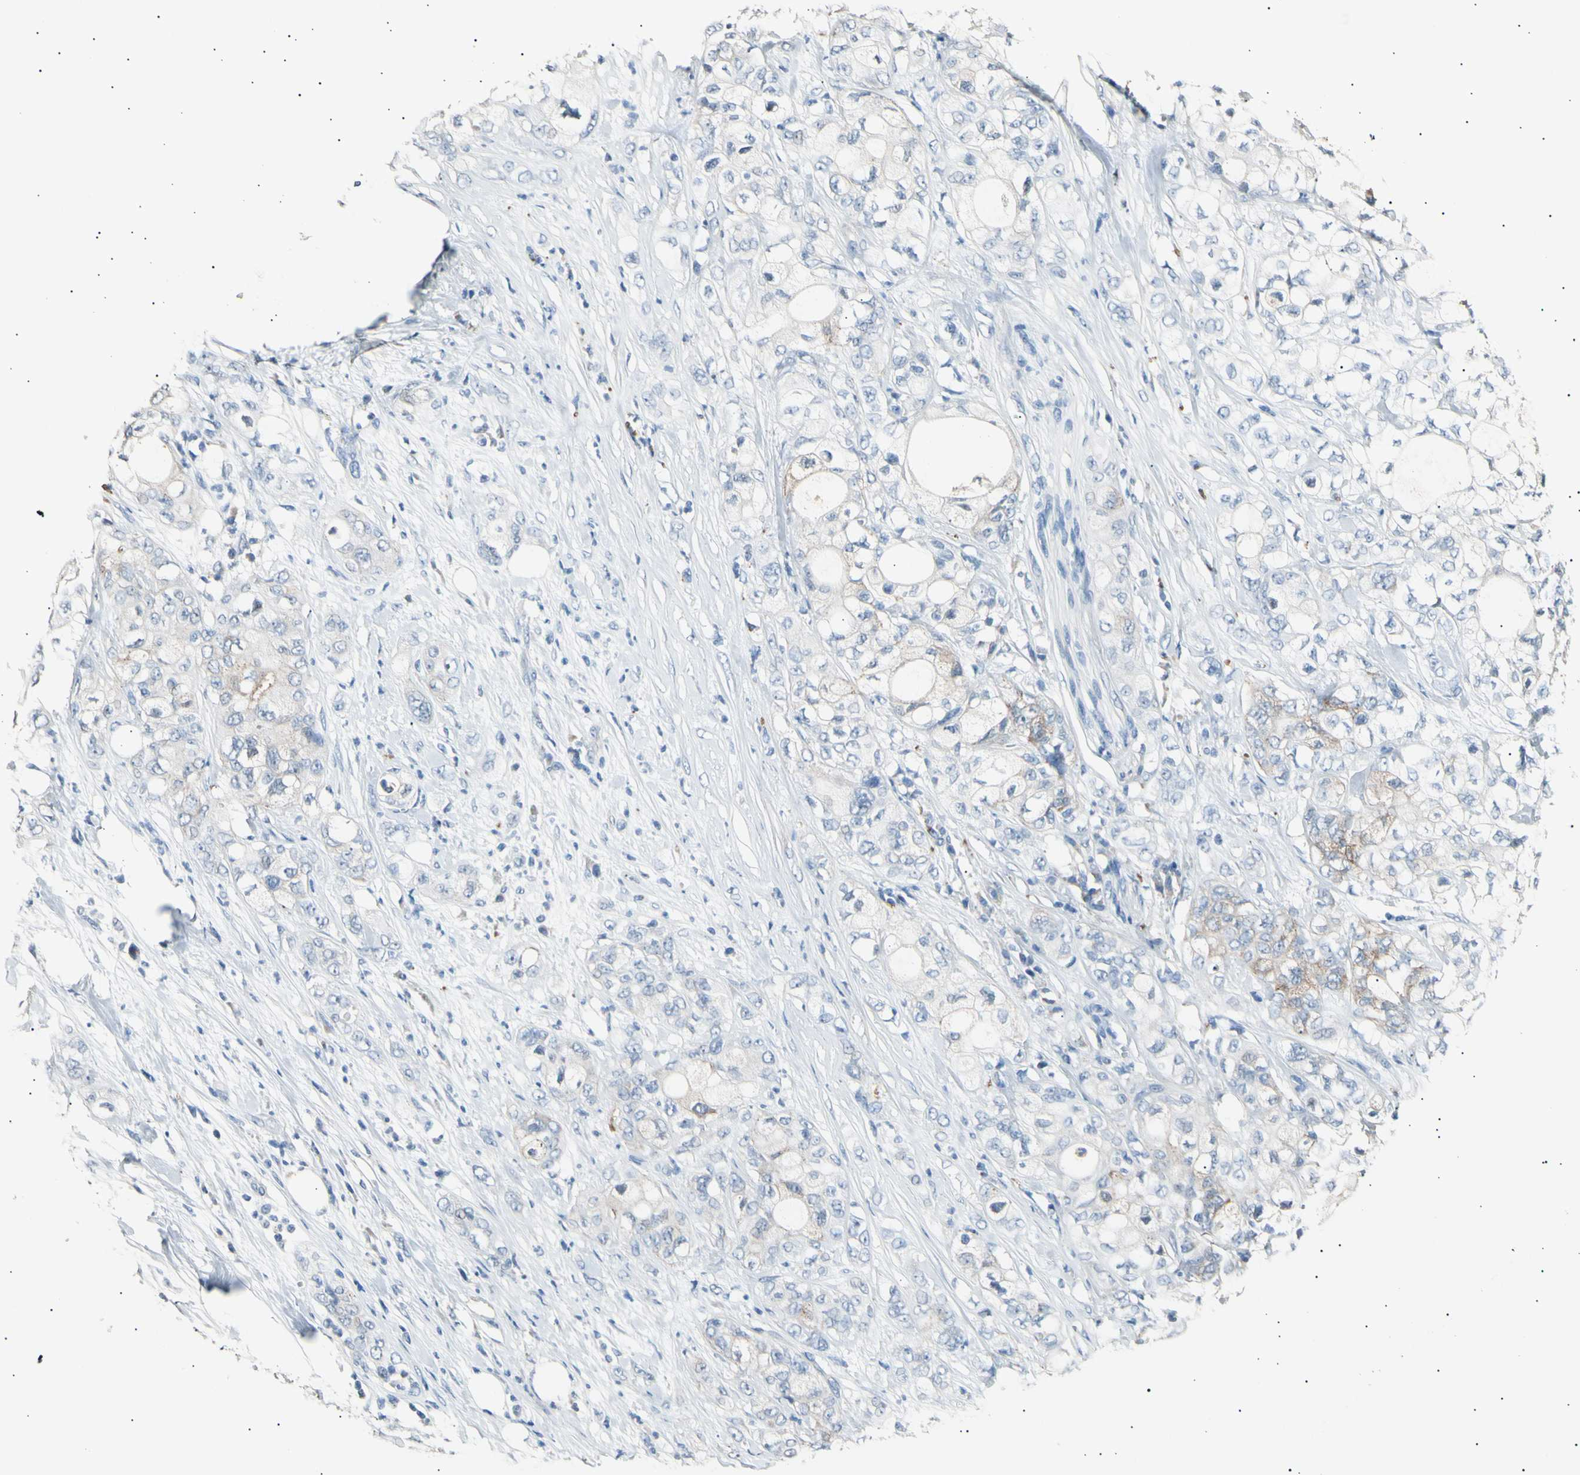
{"staining": {"intensity": "negative", "quantity": "none", "location": "none"}, "tissue": "pancreatic cancer", "cell_type": "Tumor cells", "image_type": "cancer", "snomed": [{"axis": "morphology", "description": "Adenocarcinoma, NOS"}, {"axis": "topography", "description": "Pancreas"}], "caption": "Tumor cells show no significant protein expression in pancreatic cancer (adenocarcinoma). Brightfield microscopy of IHC stained with DAB (brown) and hematoxylin (blue), captured at high magnification.", "gene": "LDLR", "patient": {"sex": "male", "age": 70}}